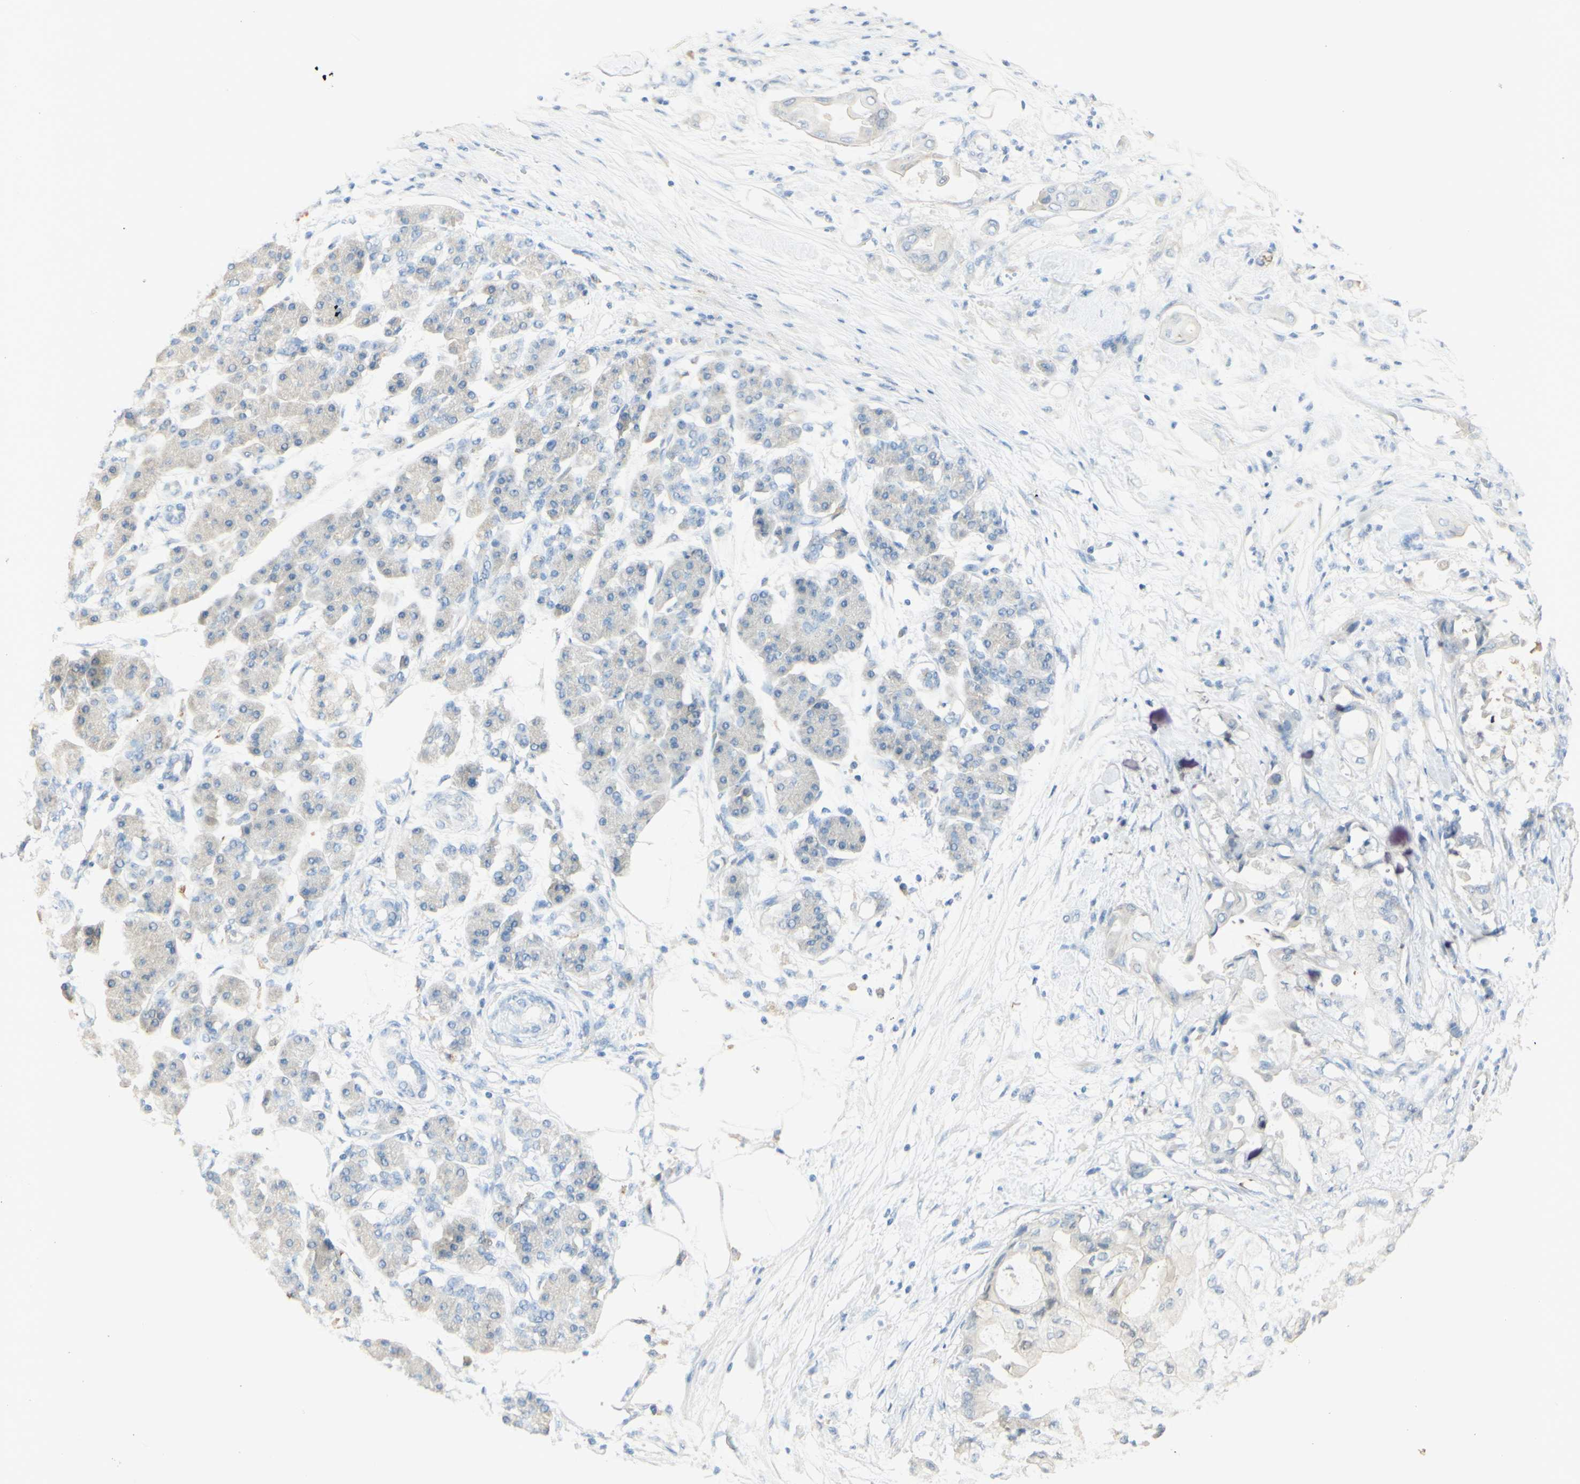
{"staining": {"intensity": "negative", "quantity": "none", "location": "none"}, "tissue": "pancreatic cancer", "cell_type": "Tumor cells", "image_type": "cancer", "snomed": [{"axis": "morphology", "description": "Adenocarcinoma, NOS"}, {"axis": "morphology", "description": "Adenocarcinoma, metastatic, NOS"}, {"axis": "topography", "description": "Lymph node"}, {"axis": "topography", "description": "Pancreas"}, {"axis": "topography", "description": "Duodenum"}], "caption": "A histopathology image of human pancreatic cancer (metastatic adenocarcinoma) is negative for staining in tumor cells.", "gene": "ART3", "patient": {"sex": "female", "age": 64}}